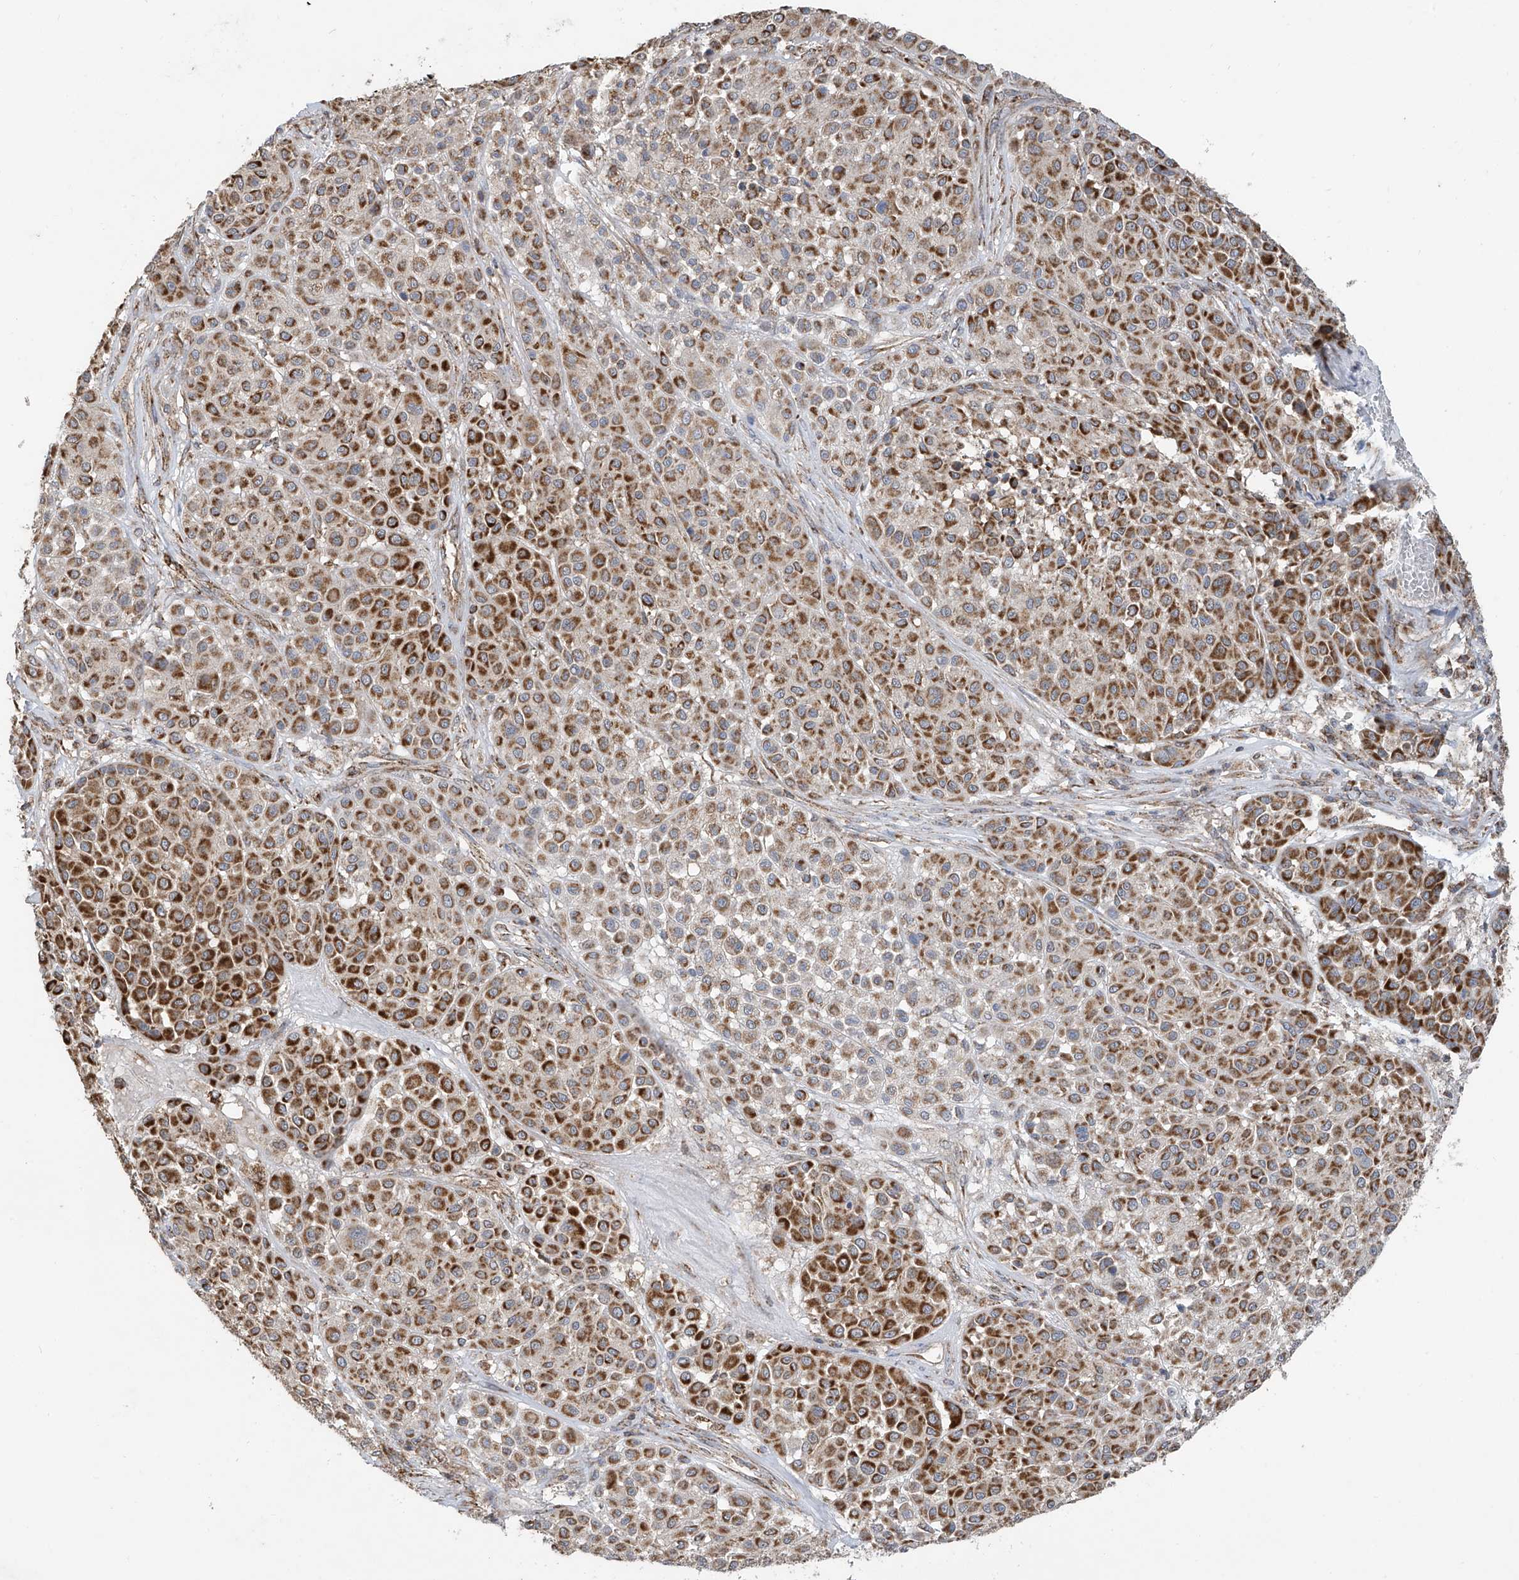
{"staining": {"intensity": "moderate", "quantity": ">75%", "location": "cytoplasmic/membranous"}, "tissue": "melanoma", "cell_type": "Tumor cells", "image_type": "cancer", "snomed": [{"axis": "morphology", "description": "Malignant melanoma, Metastatic site"}, {"axis": "topography", "description": "Soft tissue"}], "caption": "Human melanoma stained with a protein marker shows moderate staining in tumor cells.", "gene": "UQCC1", "patient": {"sex": "male", "age": 41}}